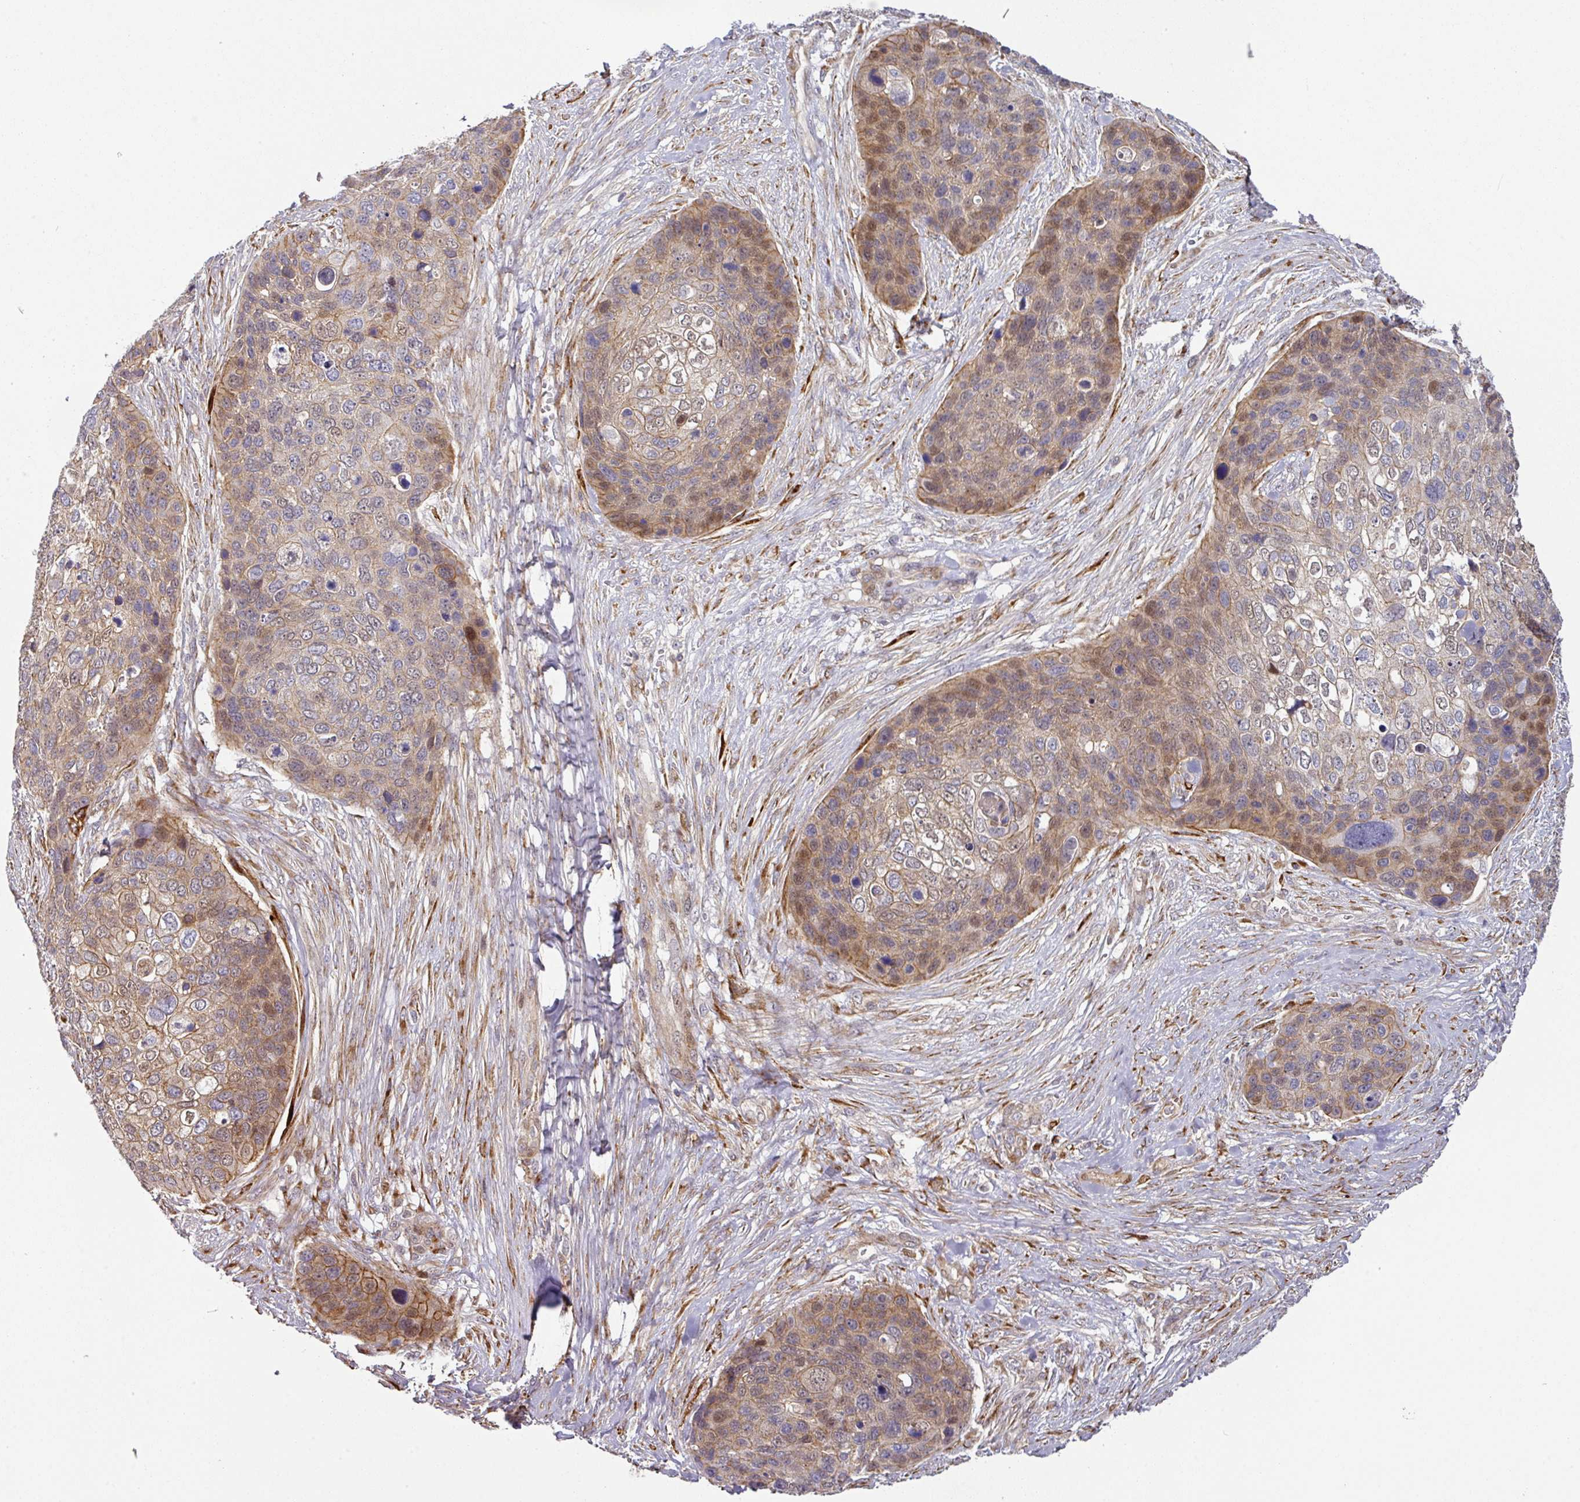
{"staining": {"intensity": "moderate", "quantity": "25%-75%", "location": "cytoplasmic/membranous,nuclear"}, "tissue": "skin cancer", "cell_type": "Tumor cells", "image_type": "cancer", "snomed": [{"axis": "morphology", "description": "Basal cell carcinoma"}, {"axis": "topography", "description": "Skin"}], "caption": "A photomicrograph showing moderate cytoplasmic/membranous and nuclear positivity in approximately 25%-75% of tumor cells in skin cancer (basal cell carcinoma), as visualized by brown immunohistochemical staining.", "gene": "CASP2", "patient": {"sex": "female", "age": 74}}